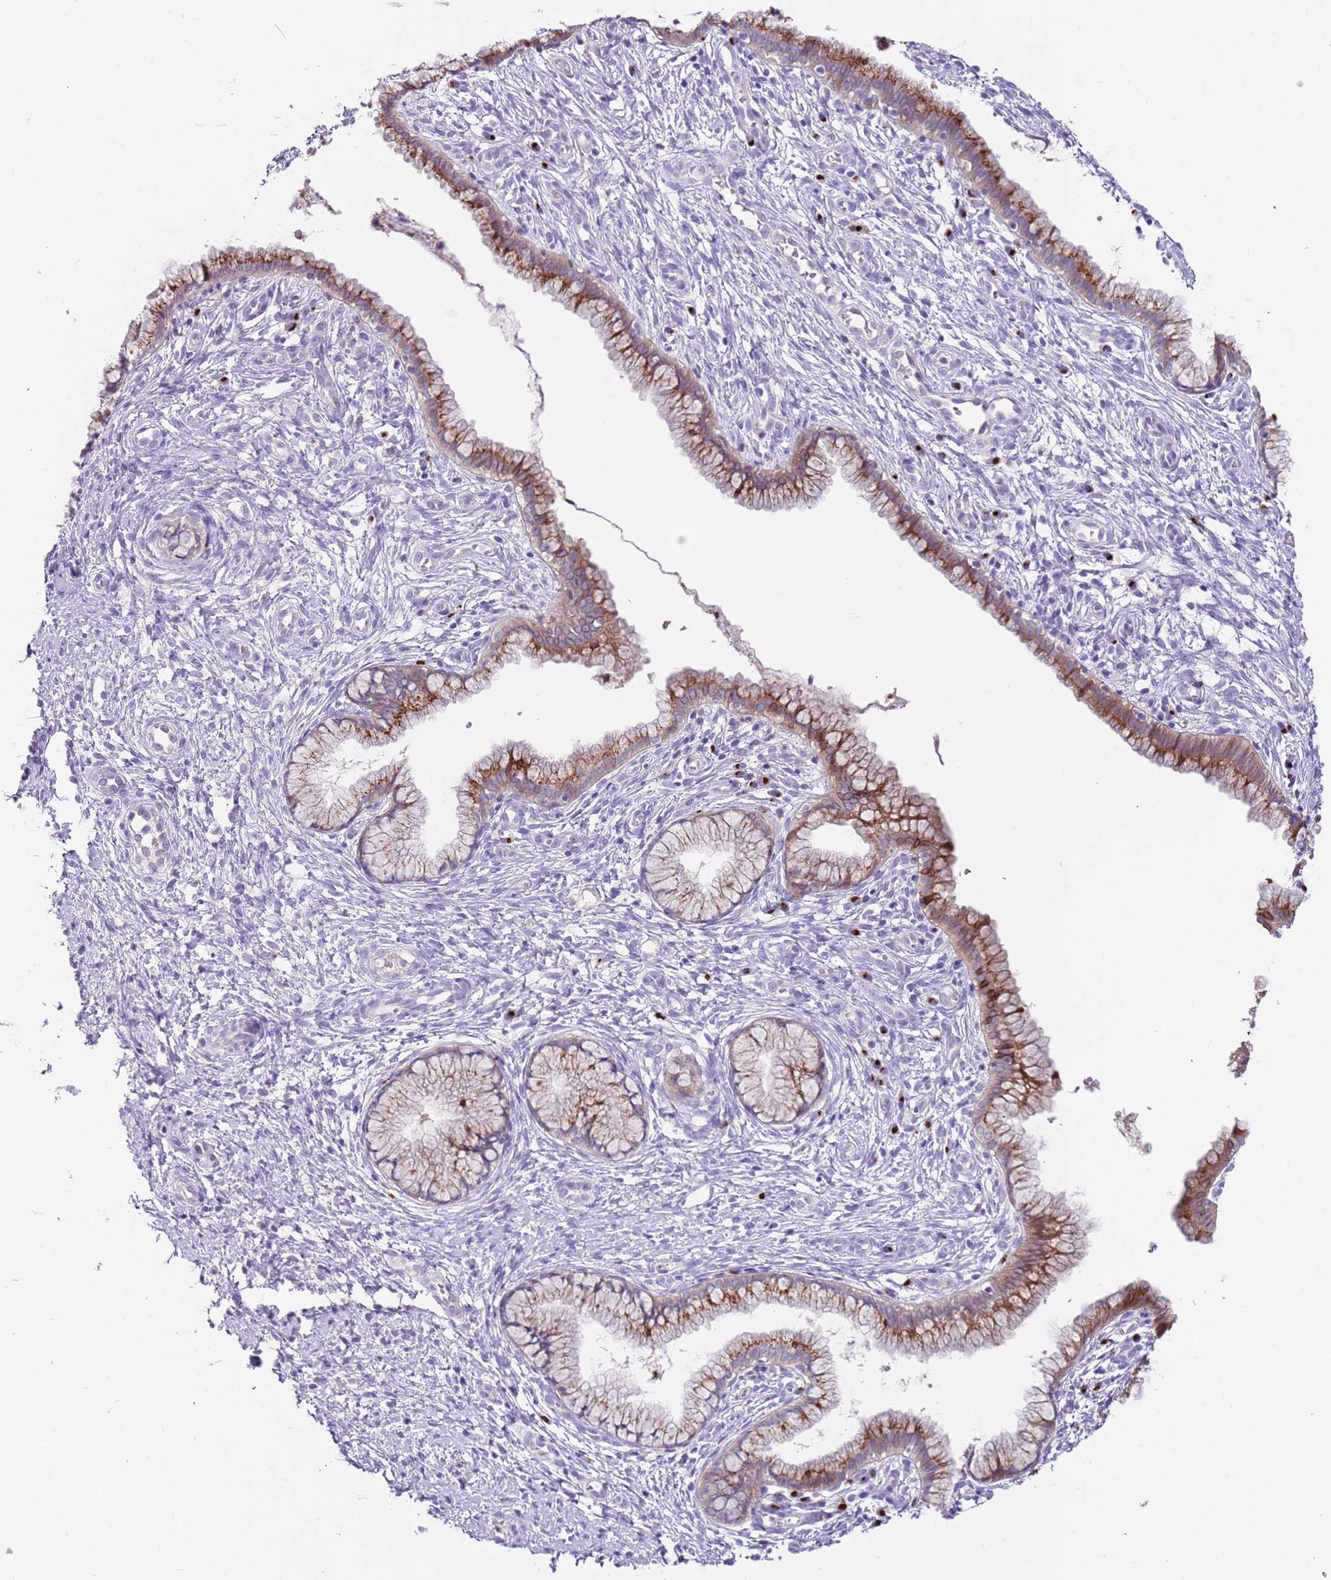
{"staining": {"intensity": "moderate", "quantity": ">75%", "location": "cytoplasmic/membranous"}, "tissue": "cervix", "cell_type": "Glandular cells", "image_type": "normal", "snomed": [{"axis": "morphology", "description": "Normal tissue, NOS"}, {"axis": "topography", "description": "Cervix"}], "caption": "Immunohistochemistry (IHC) photomicrograph of benign human cervix stained for a protein (brown), which reveals medium levels of moderate cytoplasmic/membranous positivity in approximately >75% of glandular cells.", "gene": "C2CD3", "patient": {"sex": "female", "age": 36}}